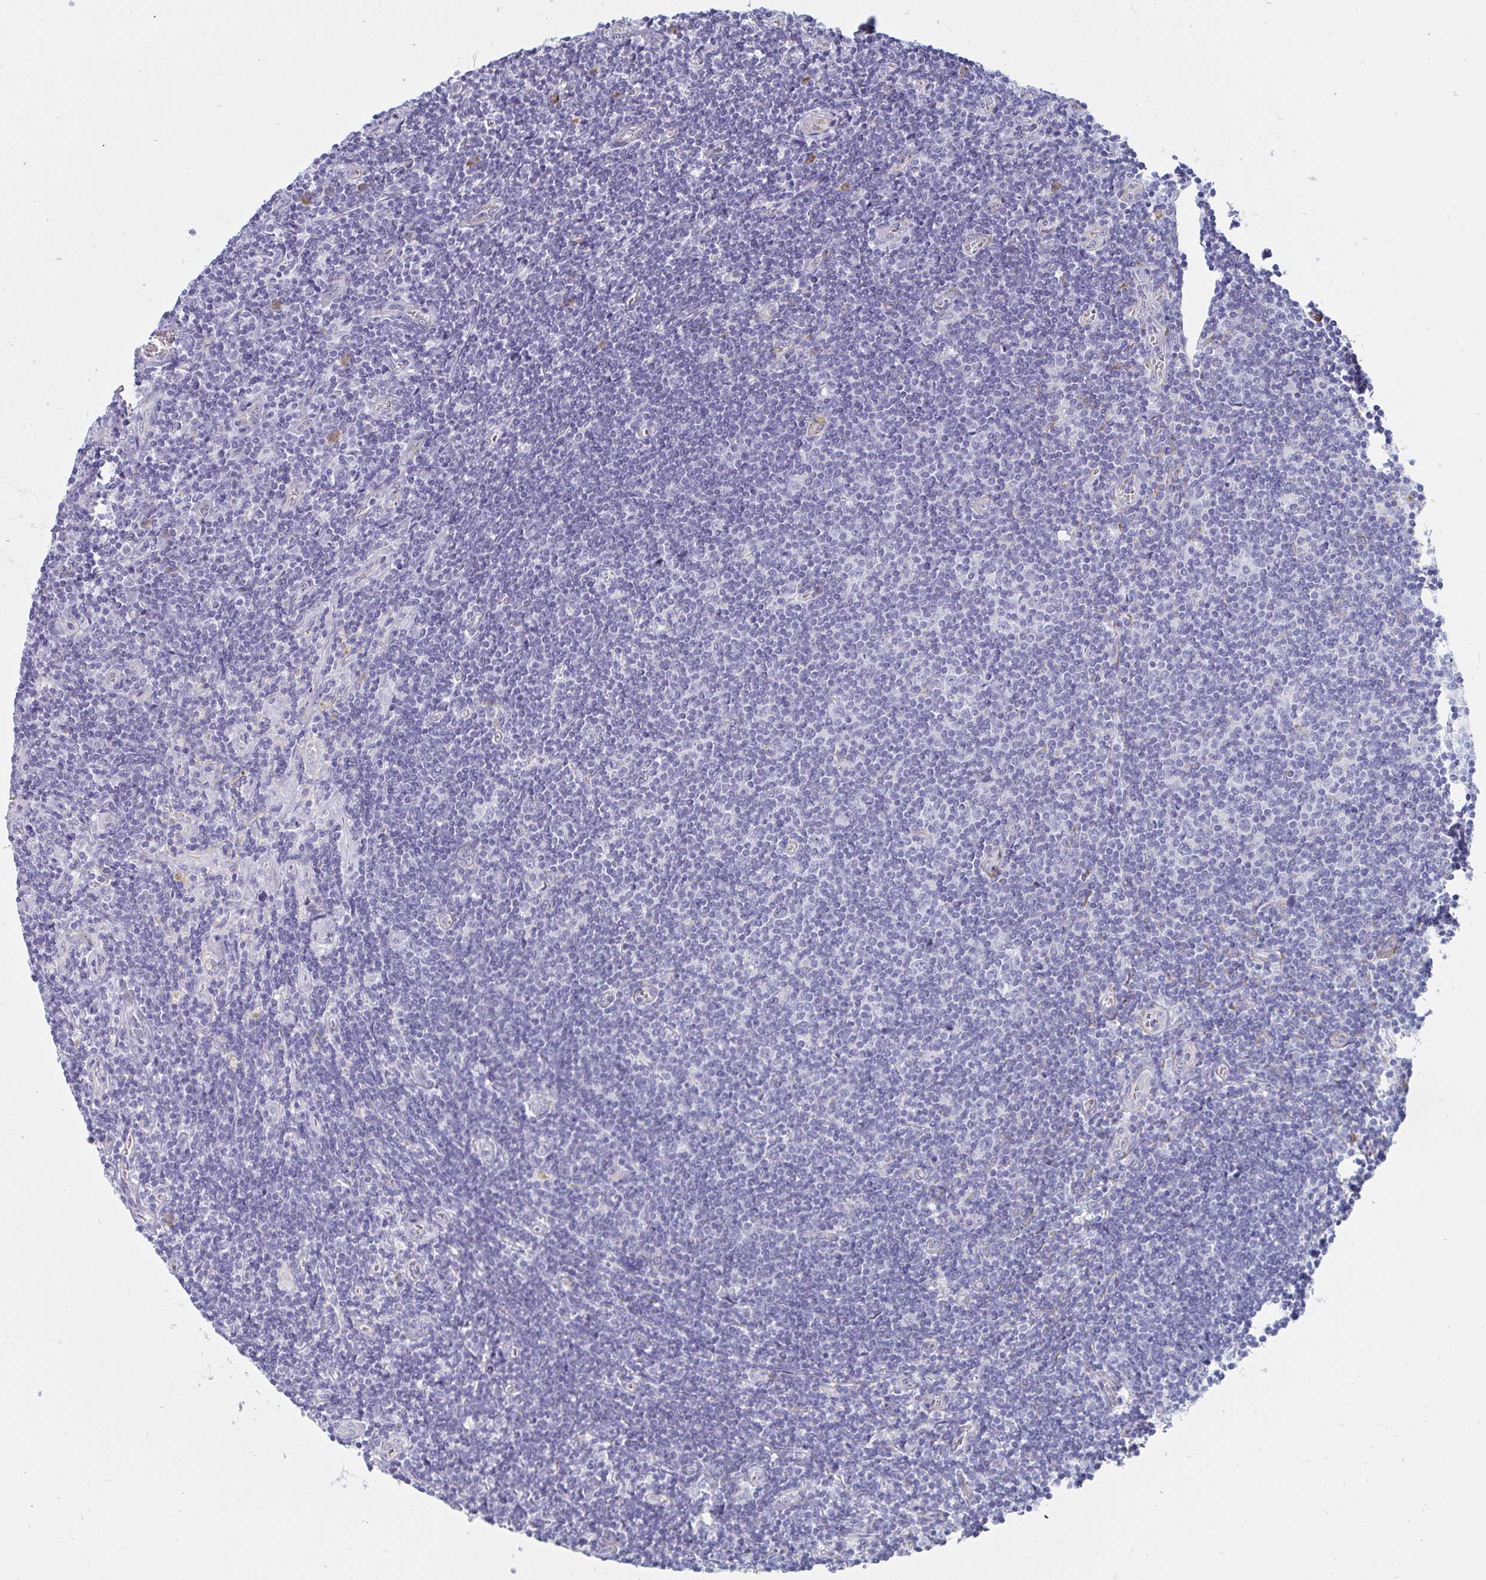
{"staining": {"intensity": "negative", "quantity": "none", "location": "none"}, "tissue": "lymphoma", "cell_type": "Tumor cells", "image_type": "cancer", "snomed": [{"axis": "morphology", "description": "Hodgkin's disease, NOS"}, {"axis": "topography", "description": "Lymph node"}], "caption": "Hodgkin's disease stained for a protein using immunohistochemistry (IHC) reveals no staining tumor cells.", "gene": "SHROOM1", "patient": {"sex": "male", "age": 40}}